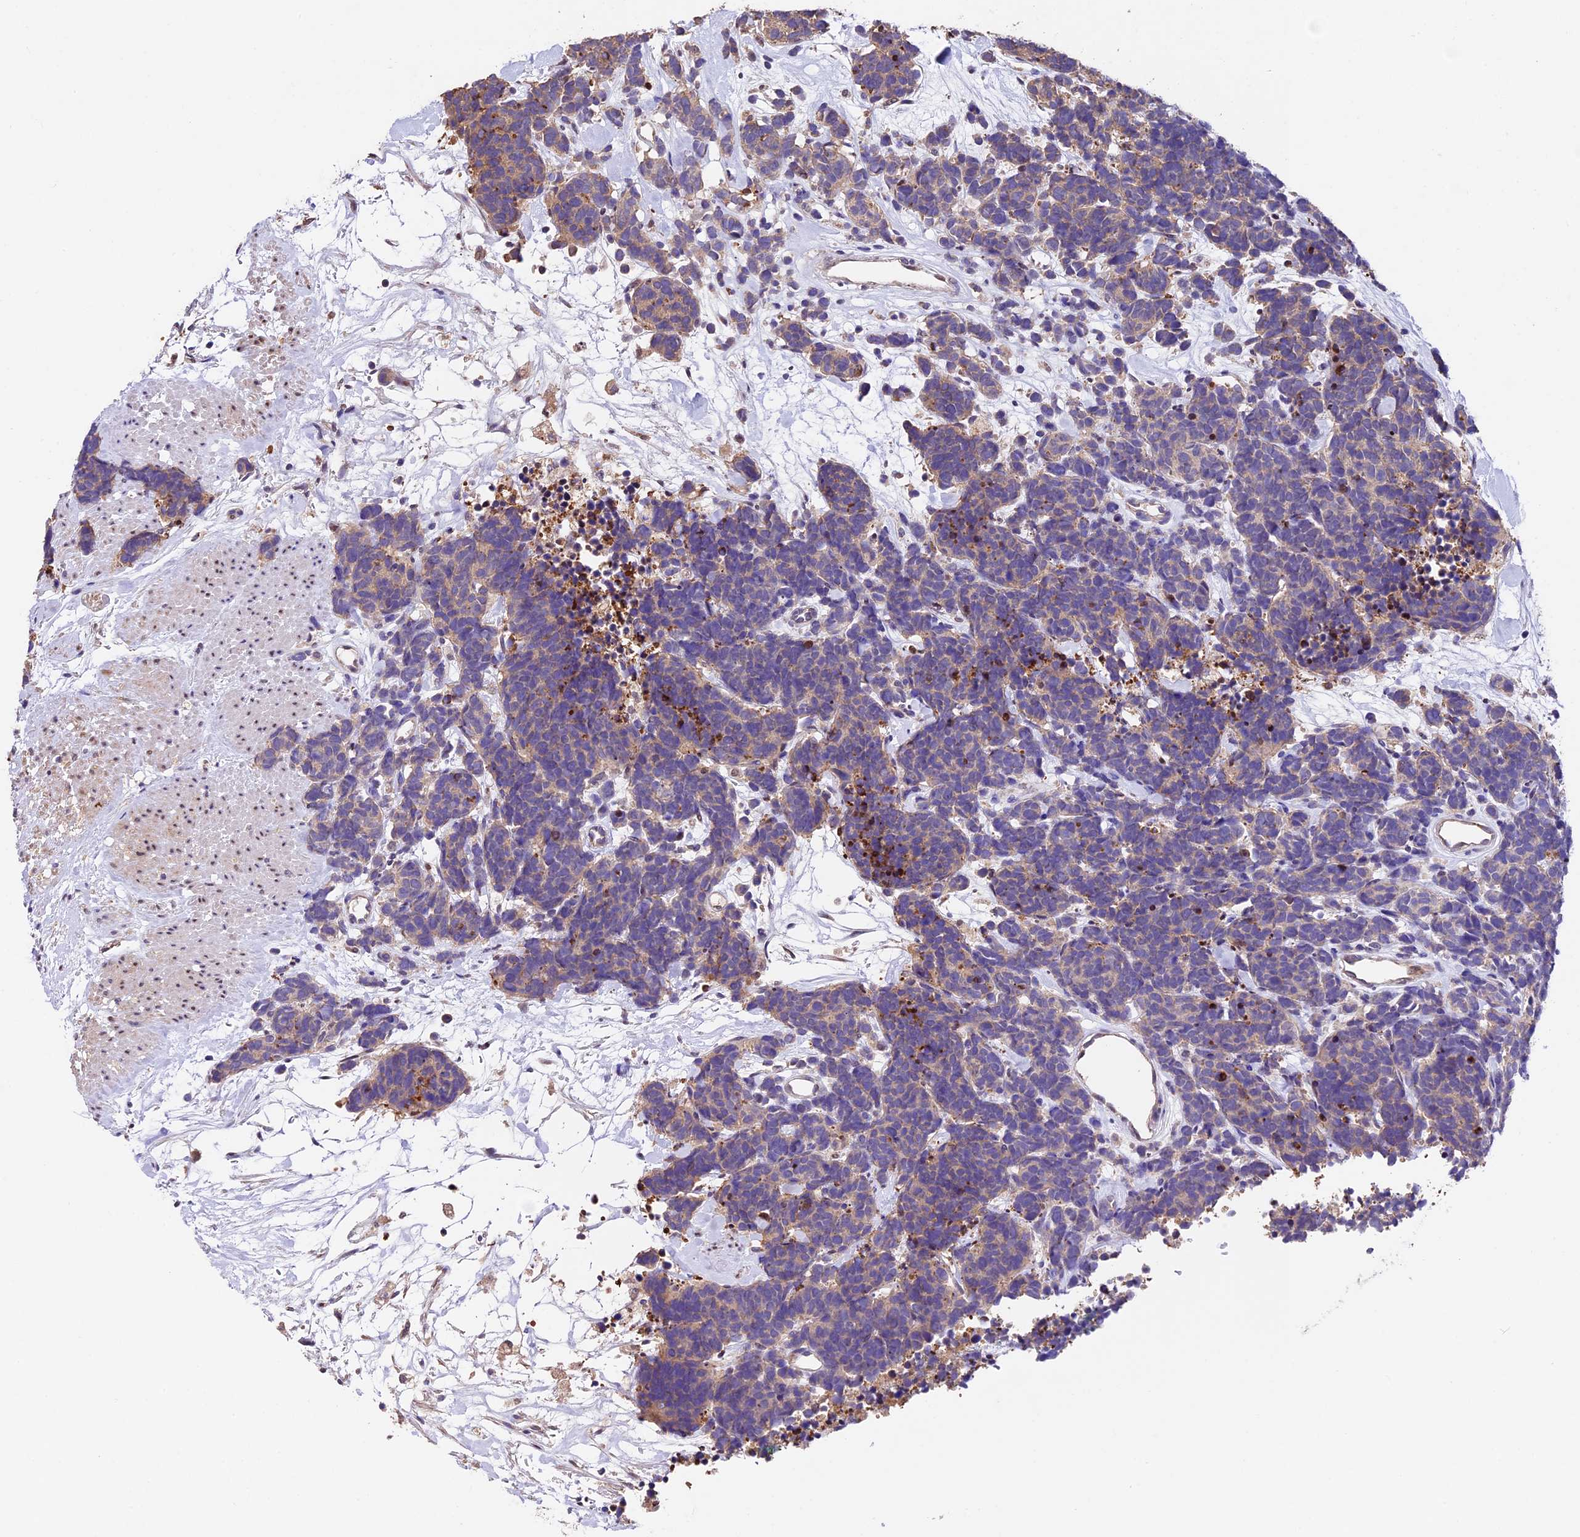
{"staining": {"intensity": "weak", "quantity": "25%-75%", "location": "cytoplasmic/membranous"}, "tissue": "carcinoid", "cell_type": "Tumor cells", "image_type": "cancer", "snomed": [{"axis": "morphology", "description": "Carcinoma, NOS"}, {"axis": "morphology", "description": "Carcinoid, malignant, NOS"}, {"axis": "topography", "description": "Urinary bladder"}], "caption": "IHC (DAB) staining of human carcinoma demonstrates weak cytoplasmic/membranous protein positivity in approximately 25%-75% of tumor cells.", "gene": "SBNO2", "patient": {"sex": "male", "age": 57}}